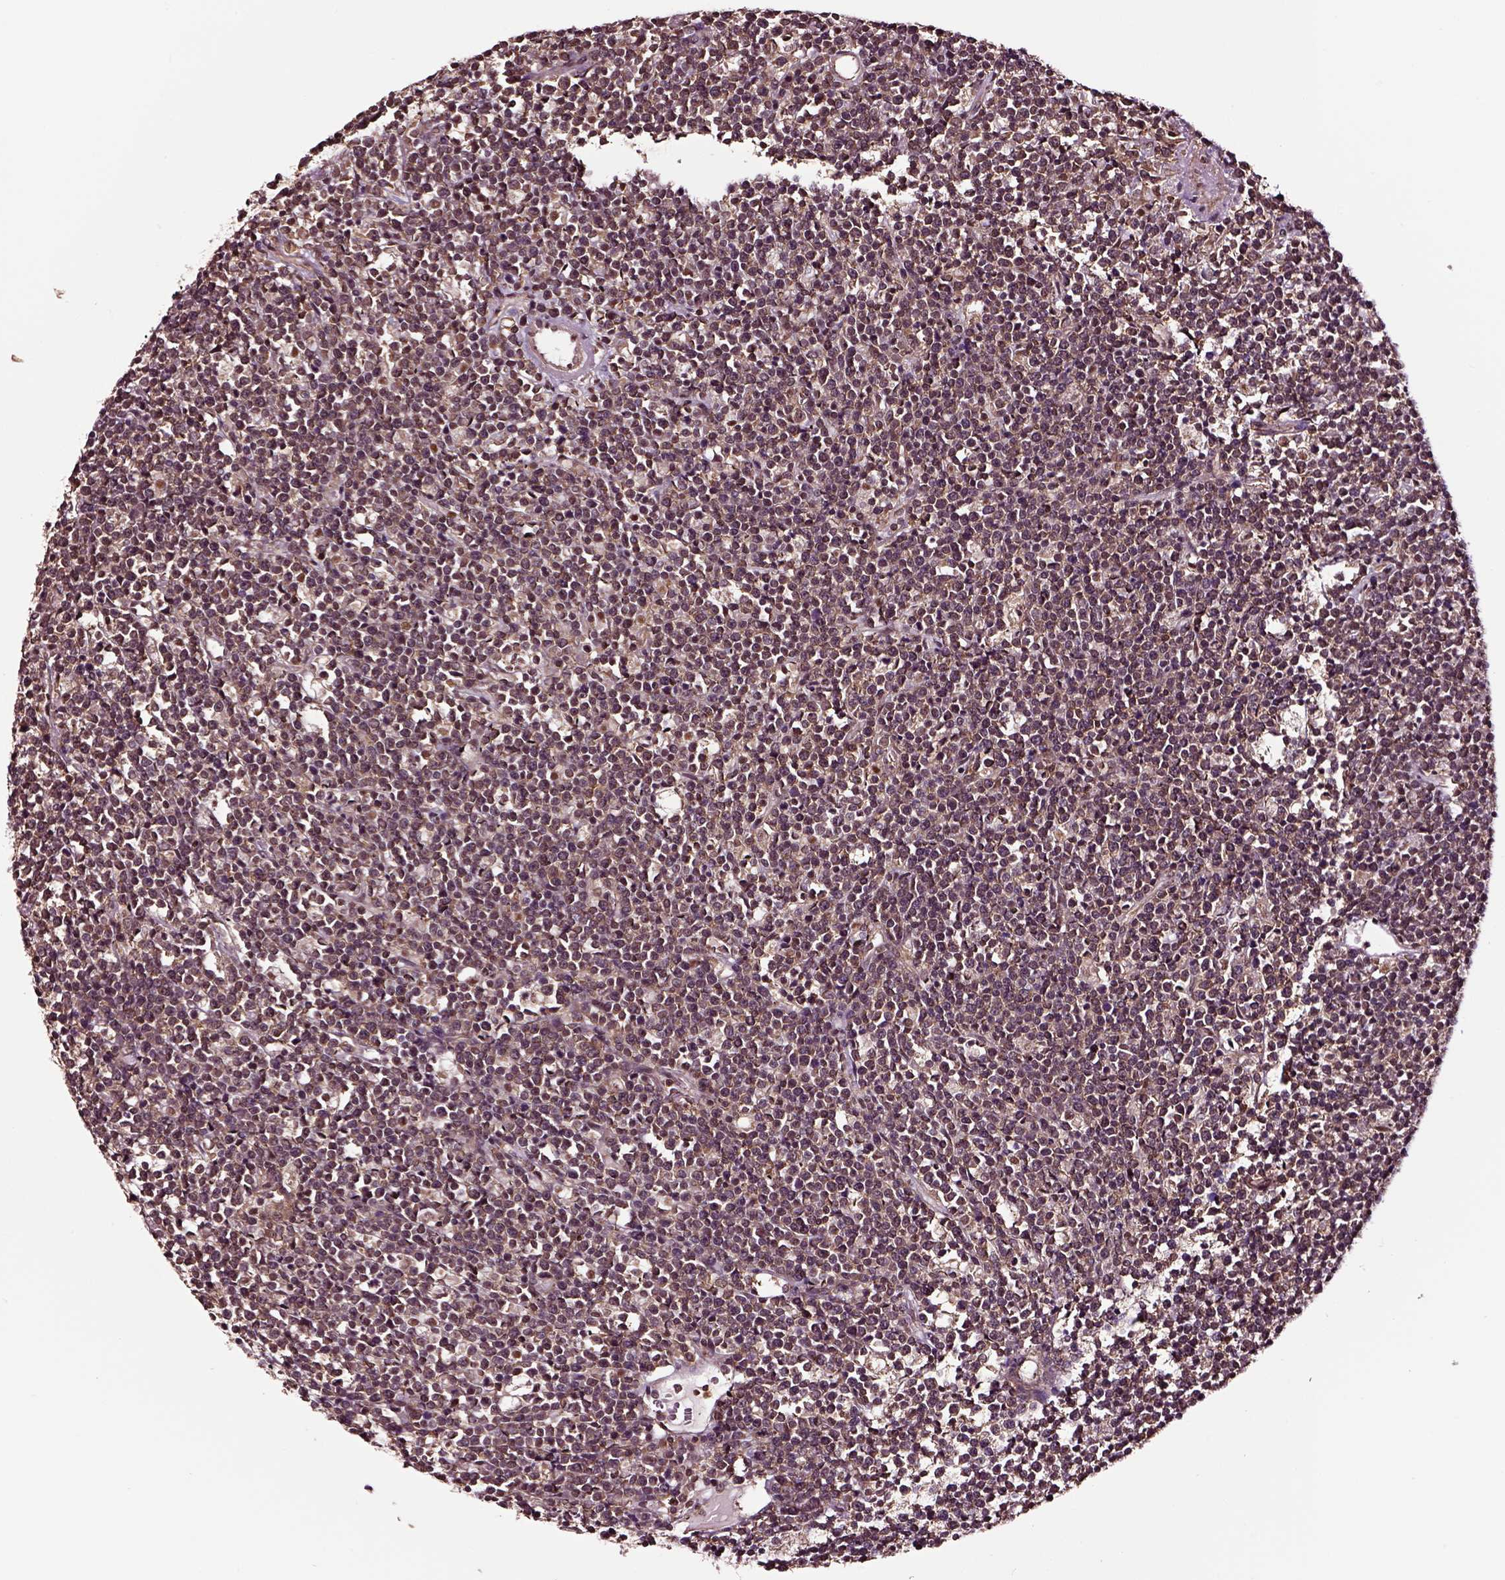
{"staining": {"intensity": "strong", "quantity": ">75%", "location": "cytoplasmic/membranous"}, "tissue": "lymphoma", "cell_type": "Tumor cells", "image_type": "cancer", "snomed": [{"axis": "morphology", "description": "Malignant lymphoma, non-Hodgkin's type, High grade"}, {"axis": "topography", "description": "Ovary"}], "caption": "IHC of human malignant lymphoma, non-Hodgkin's type (high-grade) exhibits high levels of strong cytoplasmic/membranous positivity in about >75% of tumor cells.", "gene": "RASSF5", "patient": {"sex": "female", "age": 56}}